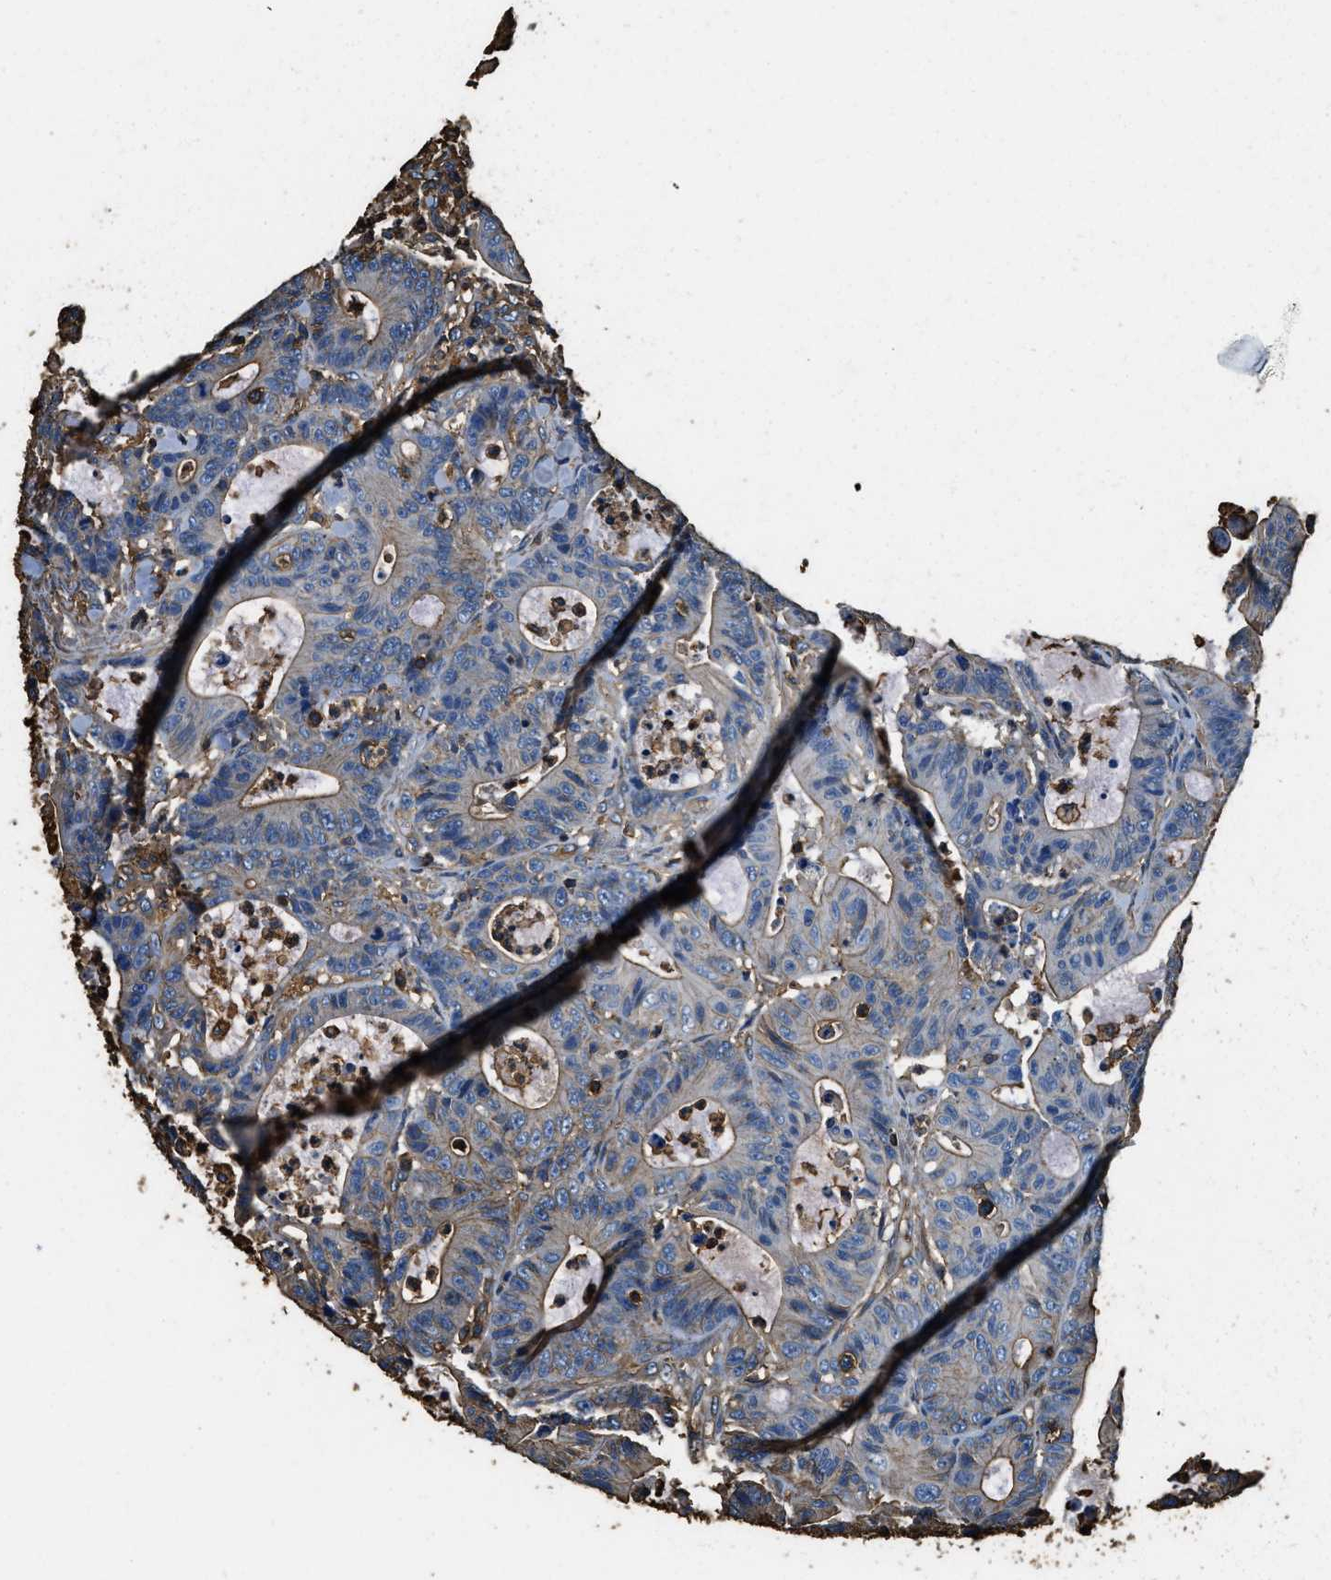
{"staining": {"intensity": "moderate", "quantity": ">75%", "location": "cytoplasmic/membranous"}, "tissue": "colorectal cancer", "cell_type": "Tumor cells", "image_type": "cancer", "snomed": [{"axis": "morphology", "description": "Adenocarcinoma, NOS"}, {"axis": "topography", "description": "Colon"}], "caption": "DAB immunohistochemical staining of adenocarcinoma (colorectal) reveals moderate cytoplasmic/membranous protein positivity in about >75% of tumor cells. Ihc stains the protein in brown and the nuclei are stained blue.", "gene": "ACCS", "patient": {"sex": "female", "age": 84}}